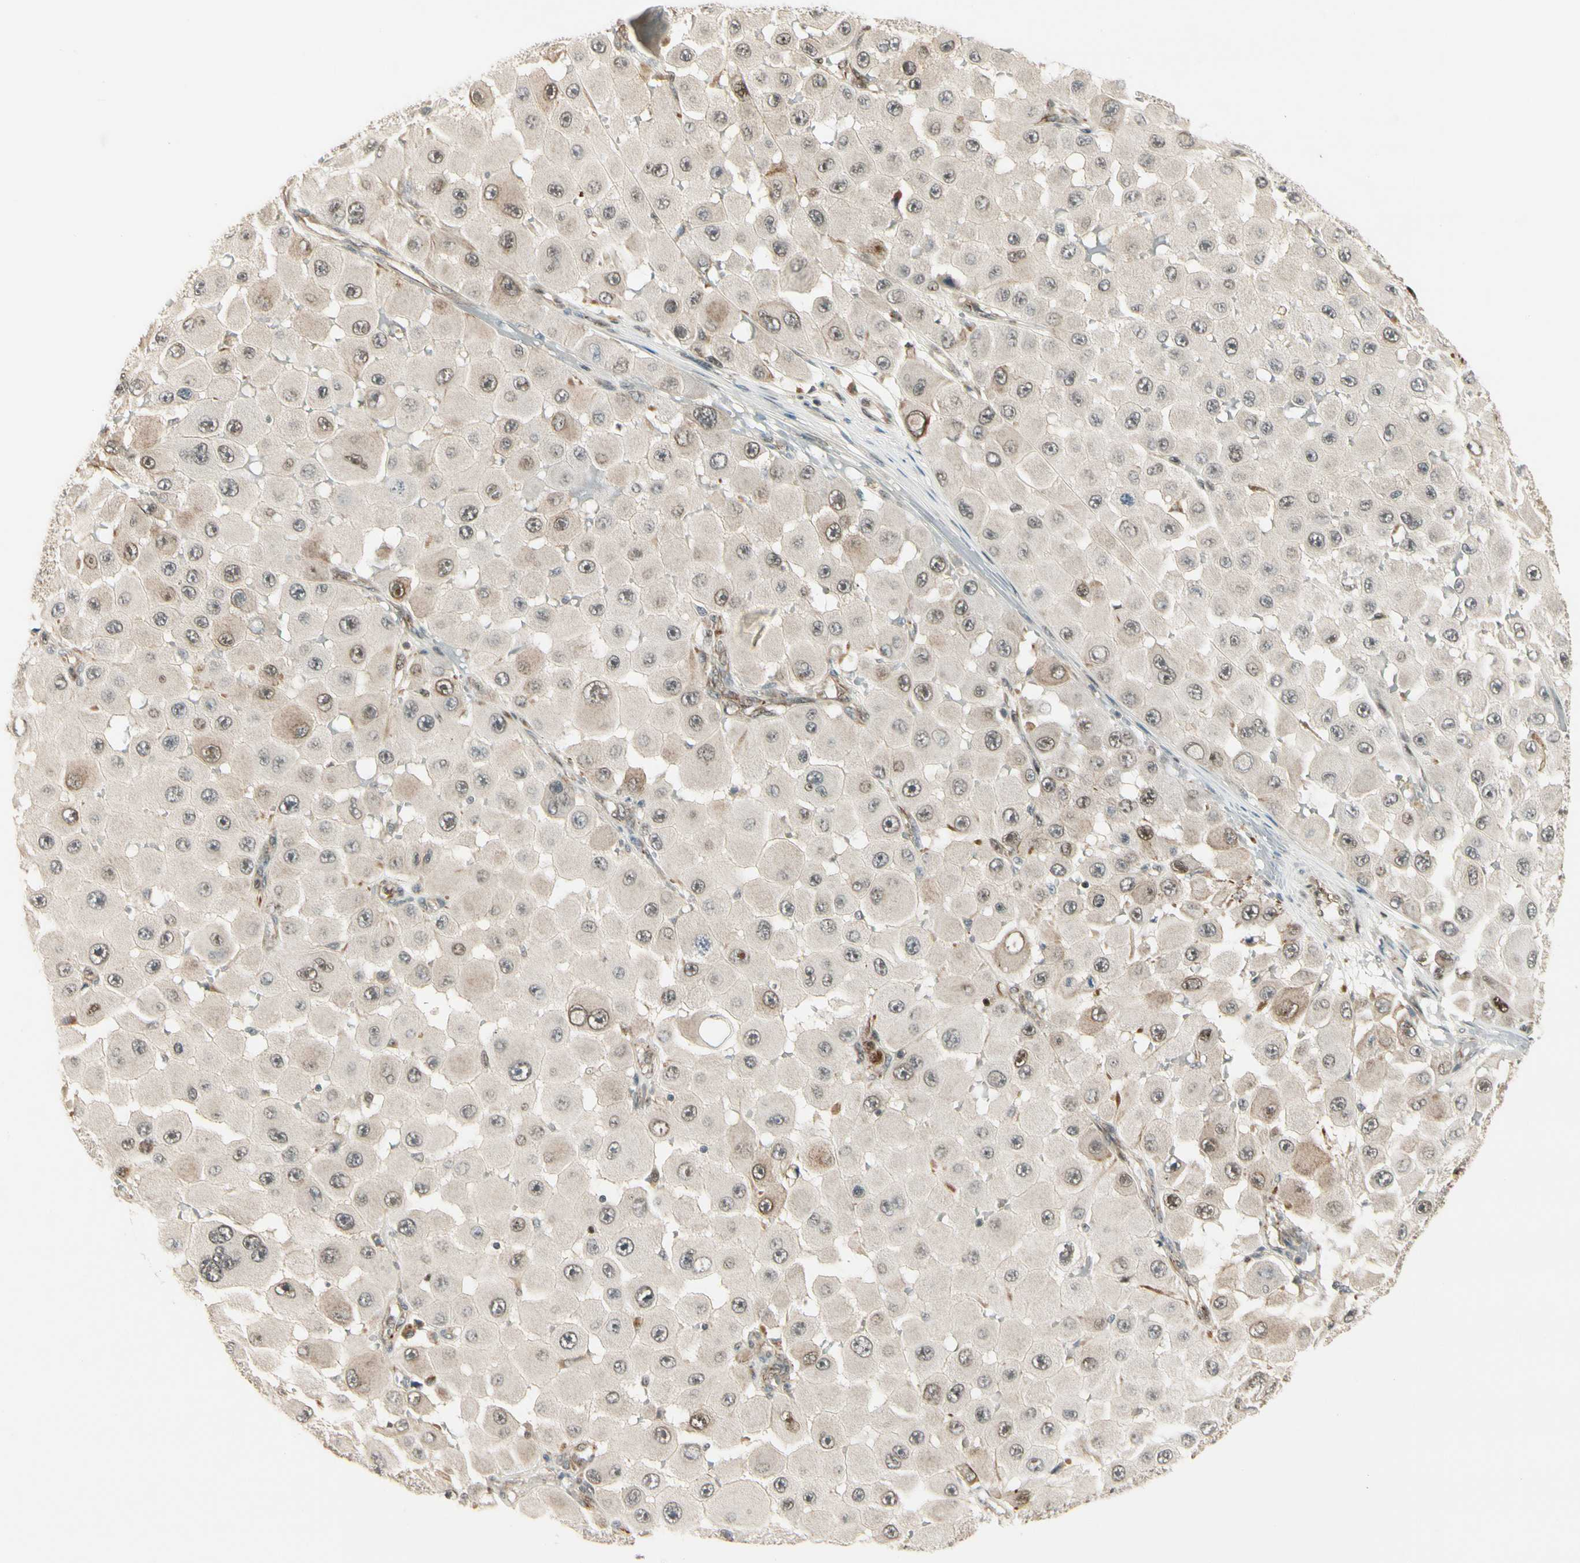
{"staining": {"intensity": "weak", "quantity": "<25%", "location": "cytoplasmic/membranous"}, "tissue": "melanoma", "cell_type": "Tumor cells", "image_type": "cancer", "snomed": [{"axis": "morphology", "description": "Malignant melanoma, NOS"}, {"axis": "topography", "description": "Skin"}], "caption": "The image demonstrates no staining of tumor cells in malignant melanoma.", "gene": "CDK11A", "patient": {"sex": "female", "age": 81}}